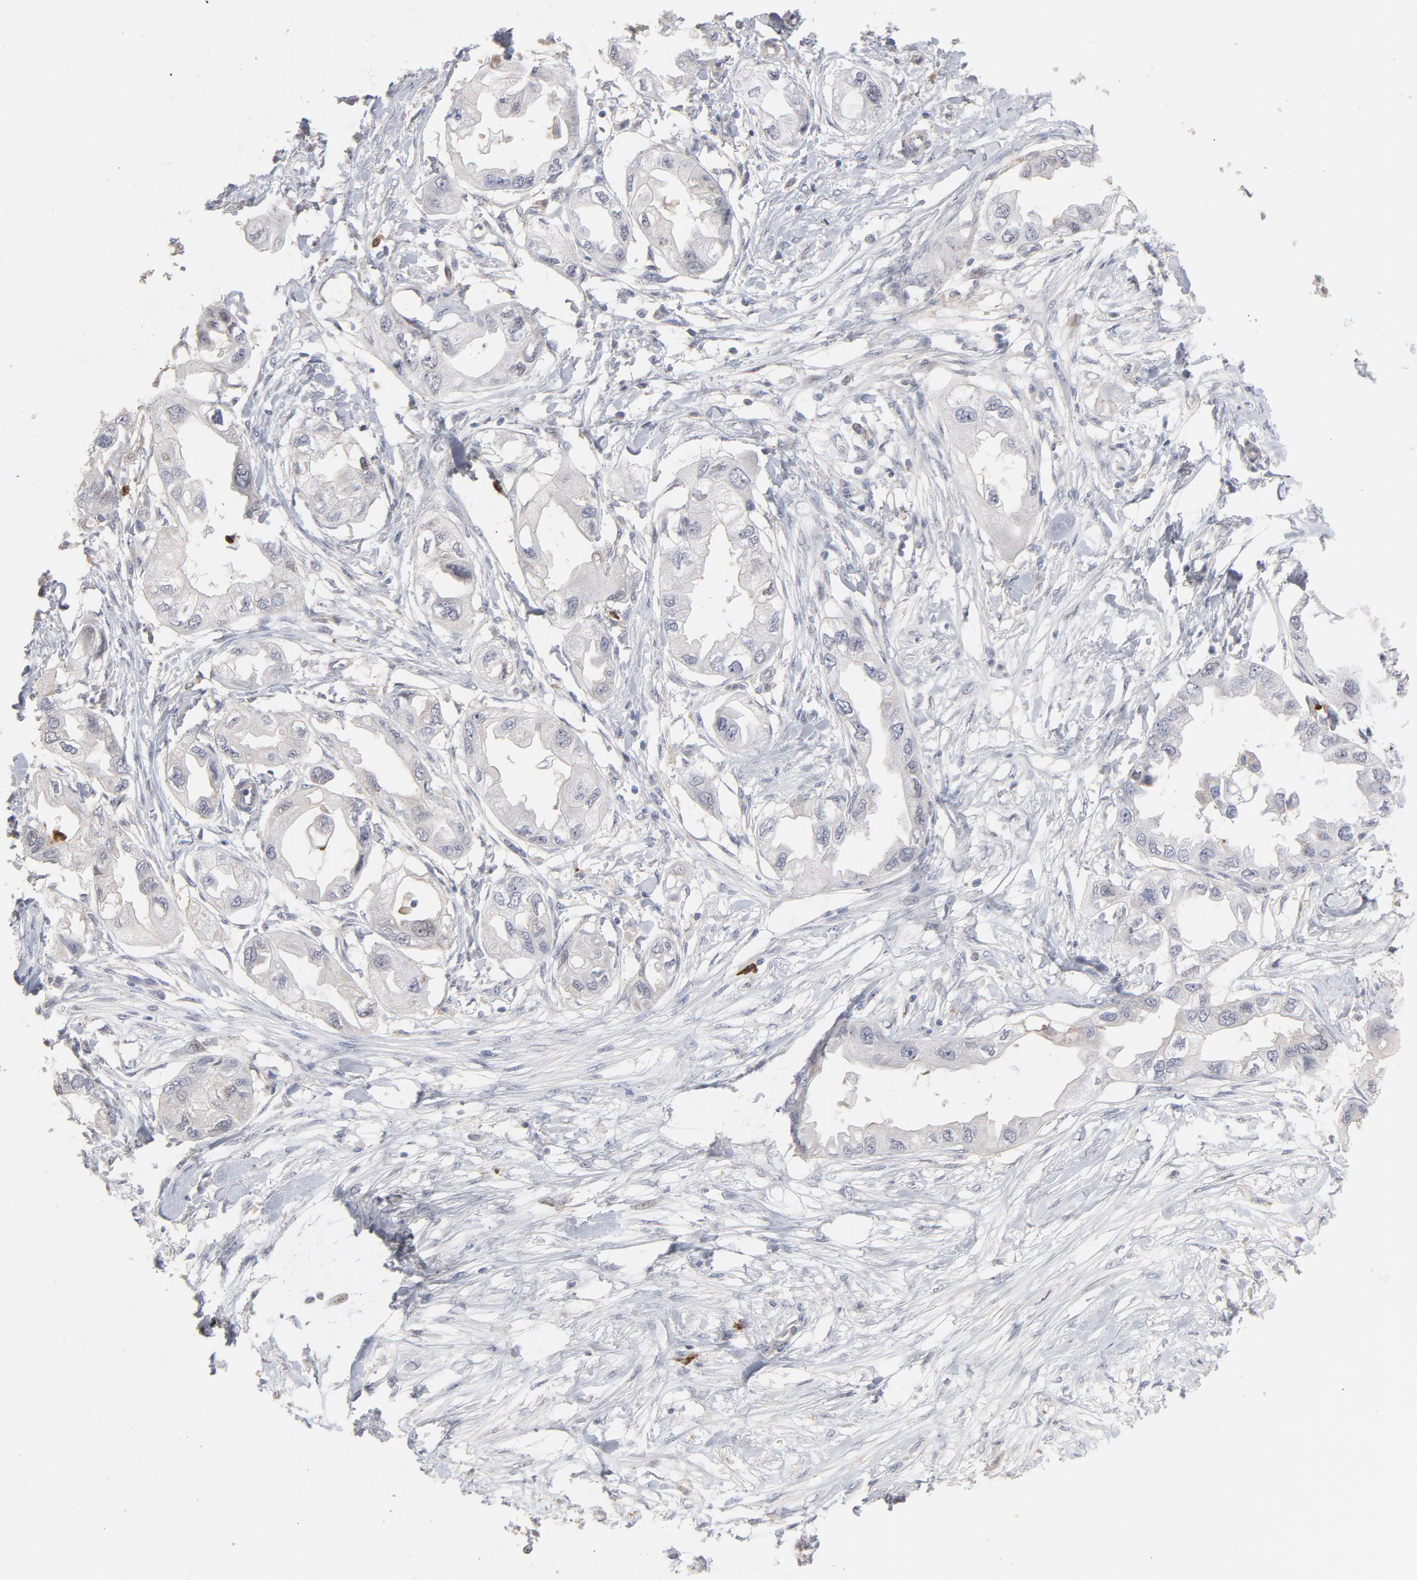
{"staining": {"intensity": "weak", "quantity": "<25%", "location": "cytoplasmic/membranous"}, "tissue": "endometrial cancer", "cell_type": "Tumor cells", "image_type": "cancer", "snomed": [{"axis": "morphology", "description": "Adenocarcinoma, NOS"}, {"axis": "topography", "description": "Endometrium"}], "caption": "This is a image of immunohistochemistry (IHC) staining of endometrial cancer, which shows no expression in tumor cells.", "gene": "PNMA1", "patient": {"sex": "female", "age": 67}}